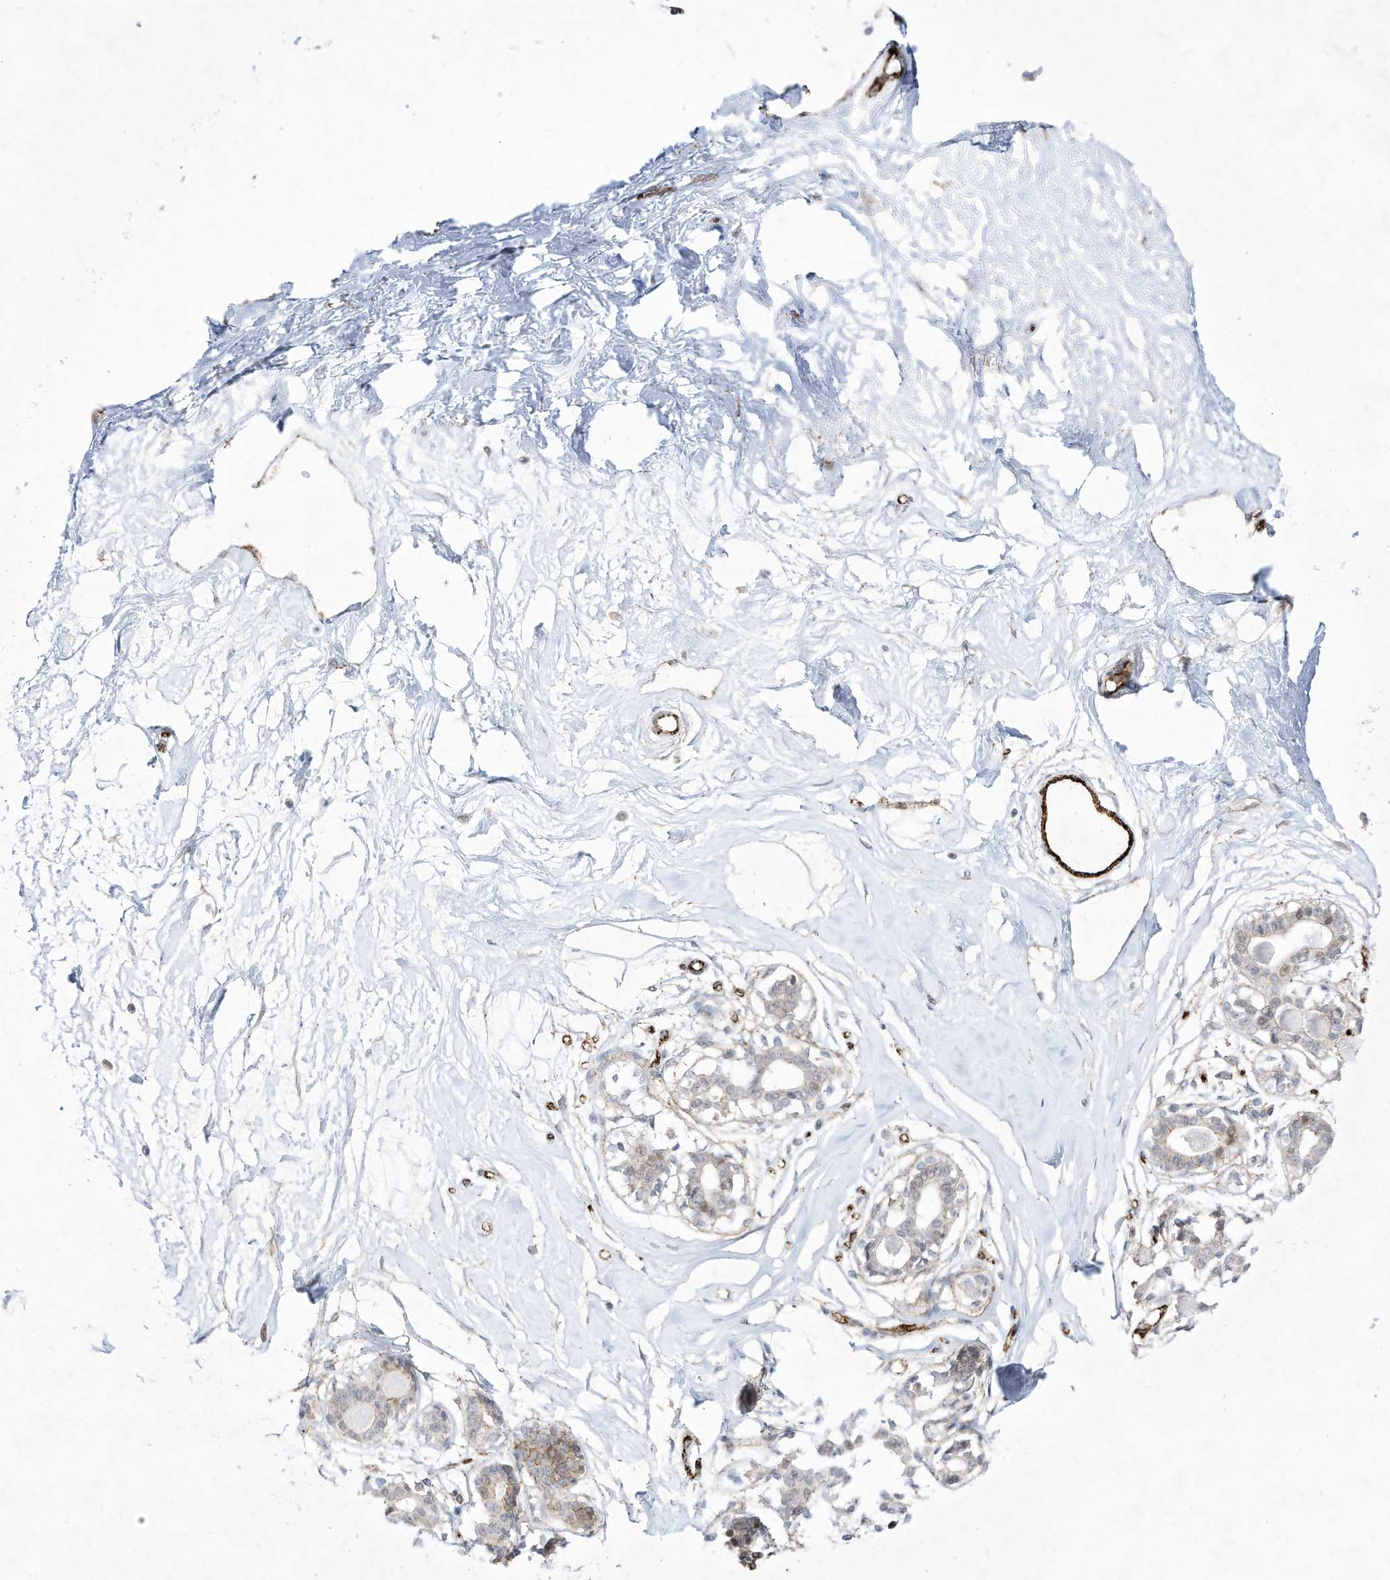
{"staining": {"intensity": "negative", "quantity": "none", "location": "none"}, "tissue": "breast", "cell_type": "Adipocytes", "image_type": "normal", "snomed": [{"axis": "morphology", "description": "Normal tissue, NOS"}, {"axis": "topography", "description": "Breast"}], "caption": "Immunohistochemistry of unremarkable human breast demonstrates no expression in adipocytes. Nuclei are stained in blue.", "gene": "ZGRF1", "patient": {"sex": "female", "age": 45}}